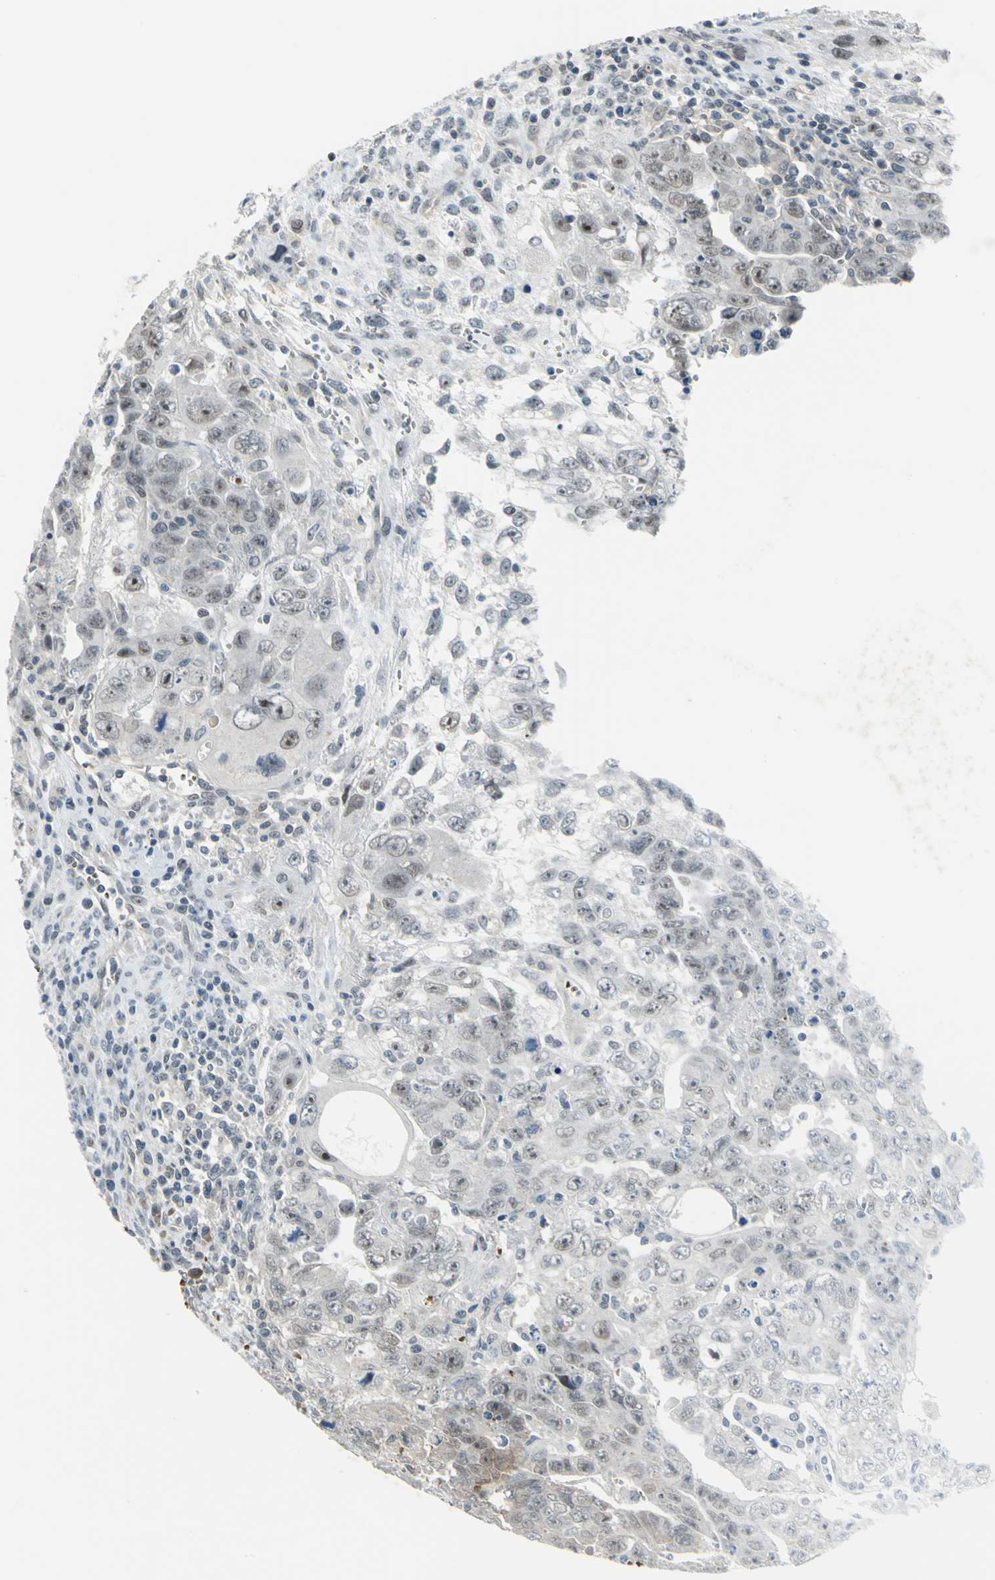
{"staining": {"intensity": "weak", "quantity": "25%-75%", "location": "nuclear"}, "tissue": "testis cancer", "cell_type": "Tumor cells", "image_type": "cancer", "snomed": [{"axis": "morphology", "description": "Carcinoma, Embryonal, NOS"}, {"axis": "topography", "description": "Testis"}], "caption": "Human testis cancer (embryonal carcinoma) stained with a protein marker displays weak staining in tumor cells.", "gene": "GLI3", "patient": {"sex": "male", "age": 28}}